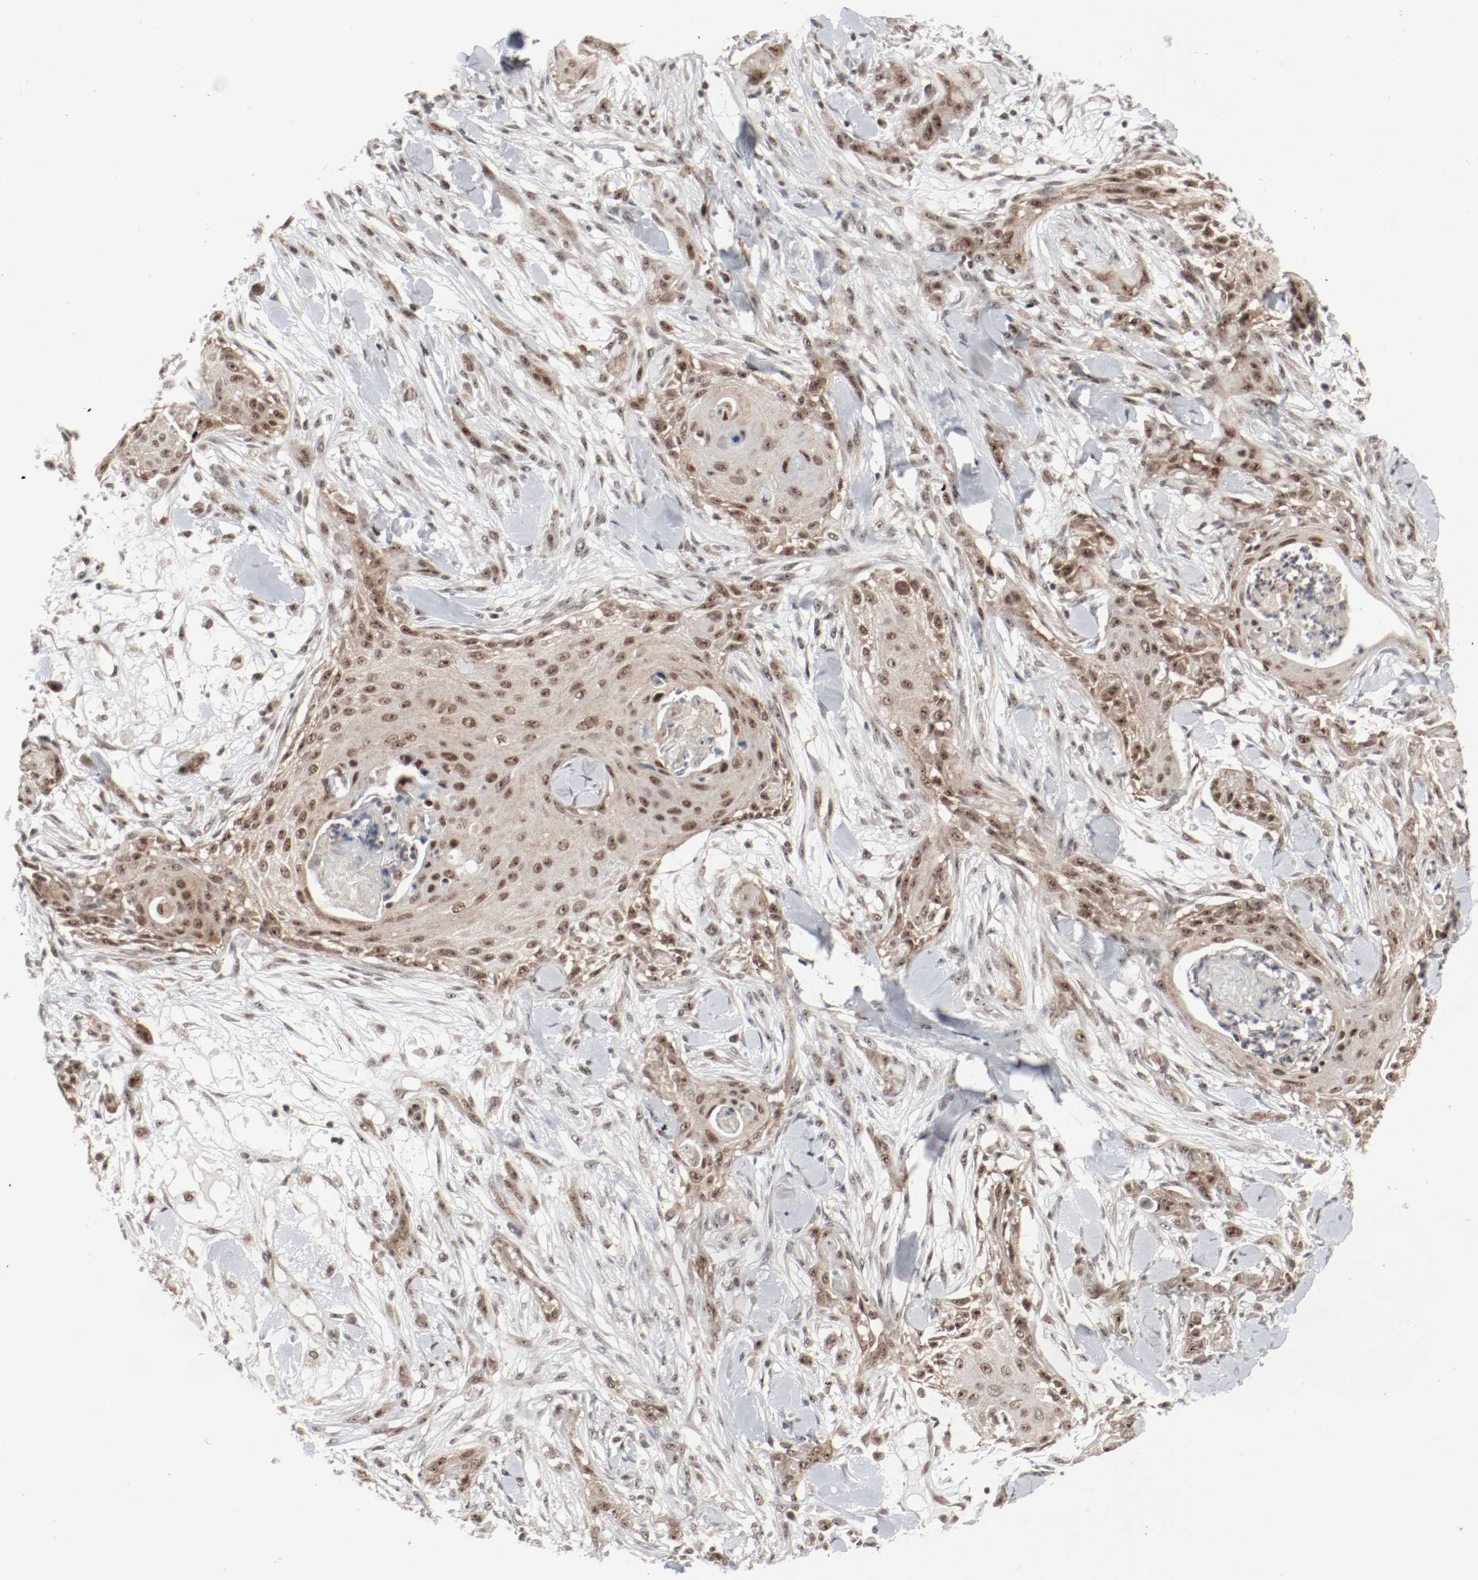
{"staining": {"intensity": "moderate", "quantity": ">75%", "location": "cytoplasmic/membranous,nuclear"}, "tissue": "skin cancer", "cell_type": "Tumor cells", "image_type": "cancer", "snomed": [{"axis": "morphology", "description": "Squamous cell carcinoma, NOS"}, {"axis": "topography", "description": "Skin"}], "caption": "The histopathology image demonstrates immunohistochemical staining of skin cancer (squamous cell carcinoma). There is moderate cytoplasmic/membranous and nuclear staining is appreciated in about >75% of tumor cells. Nuclei are stained in blue.", "gene": "CSNK2B", "patient": {"sex": "female", "age": 59}}